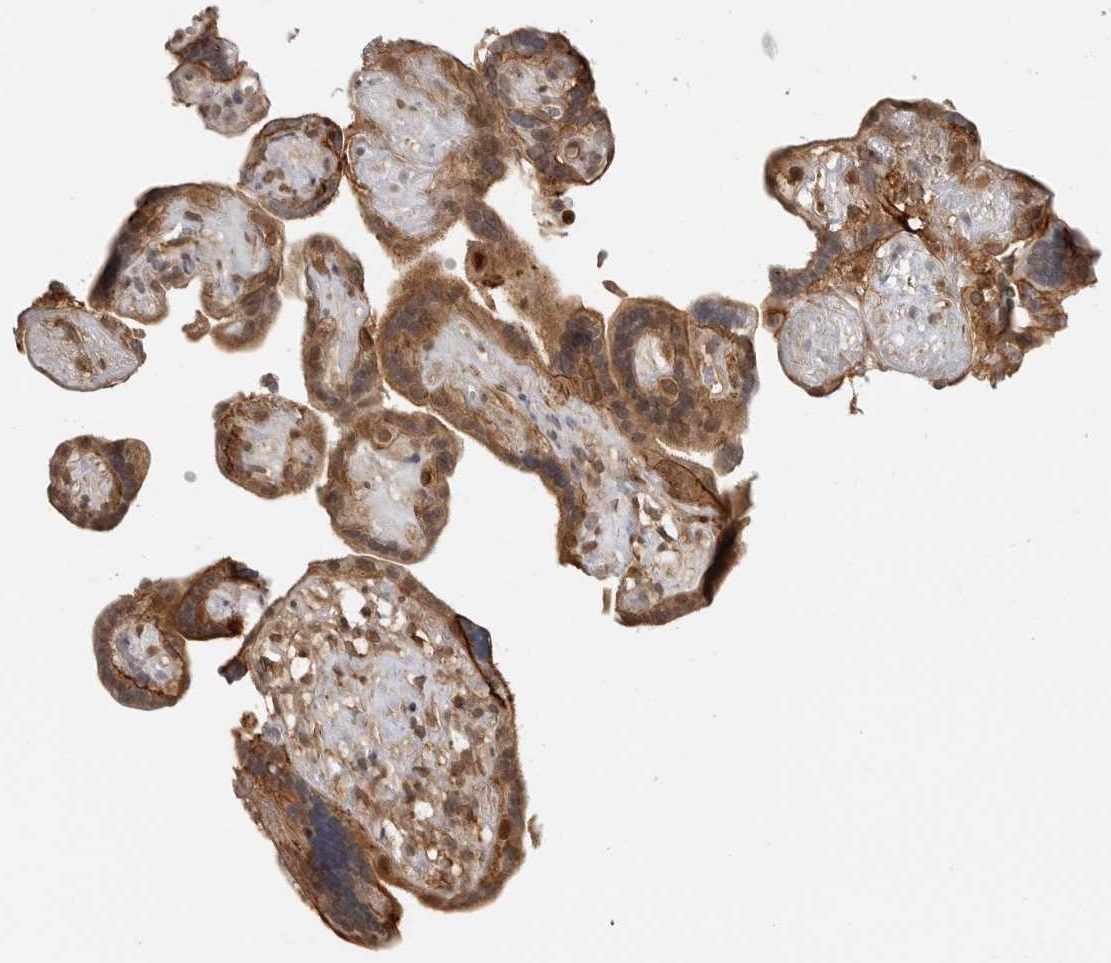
{"staining": {"intensity": "moderate", "quantity": ">75%", "location": "cytoplasmic/membranous,nuclear"}, "tissue": "placenta", "cell_type": "Decidual cells", "image_type": "normal", "snomed": [{"axis": "morphology", "description": "Normal tissue, NOS"}, {"axis": "topography", "description": "Placenta"}], "caption": "IHC (DAB (3,3'-diaminobenzidine)) staining of benign human placenta shows moderate cytoplasmic/membranous,nuclear protein positivity in approximately >75% of decidual cells.", "gene": "ANXA11", "patient": {"sex": "female", "age": 30}}